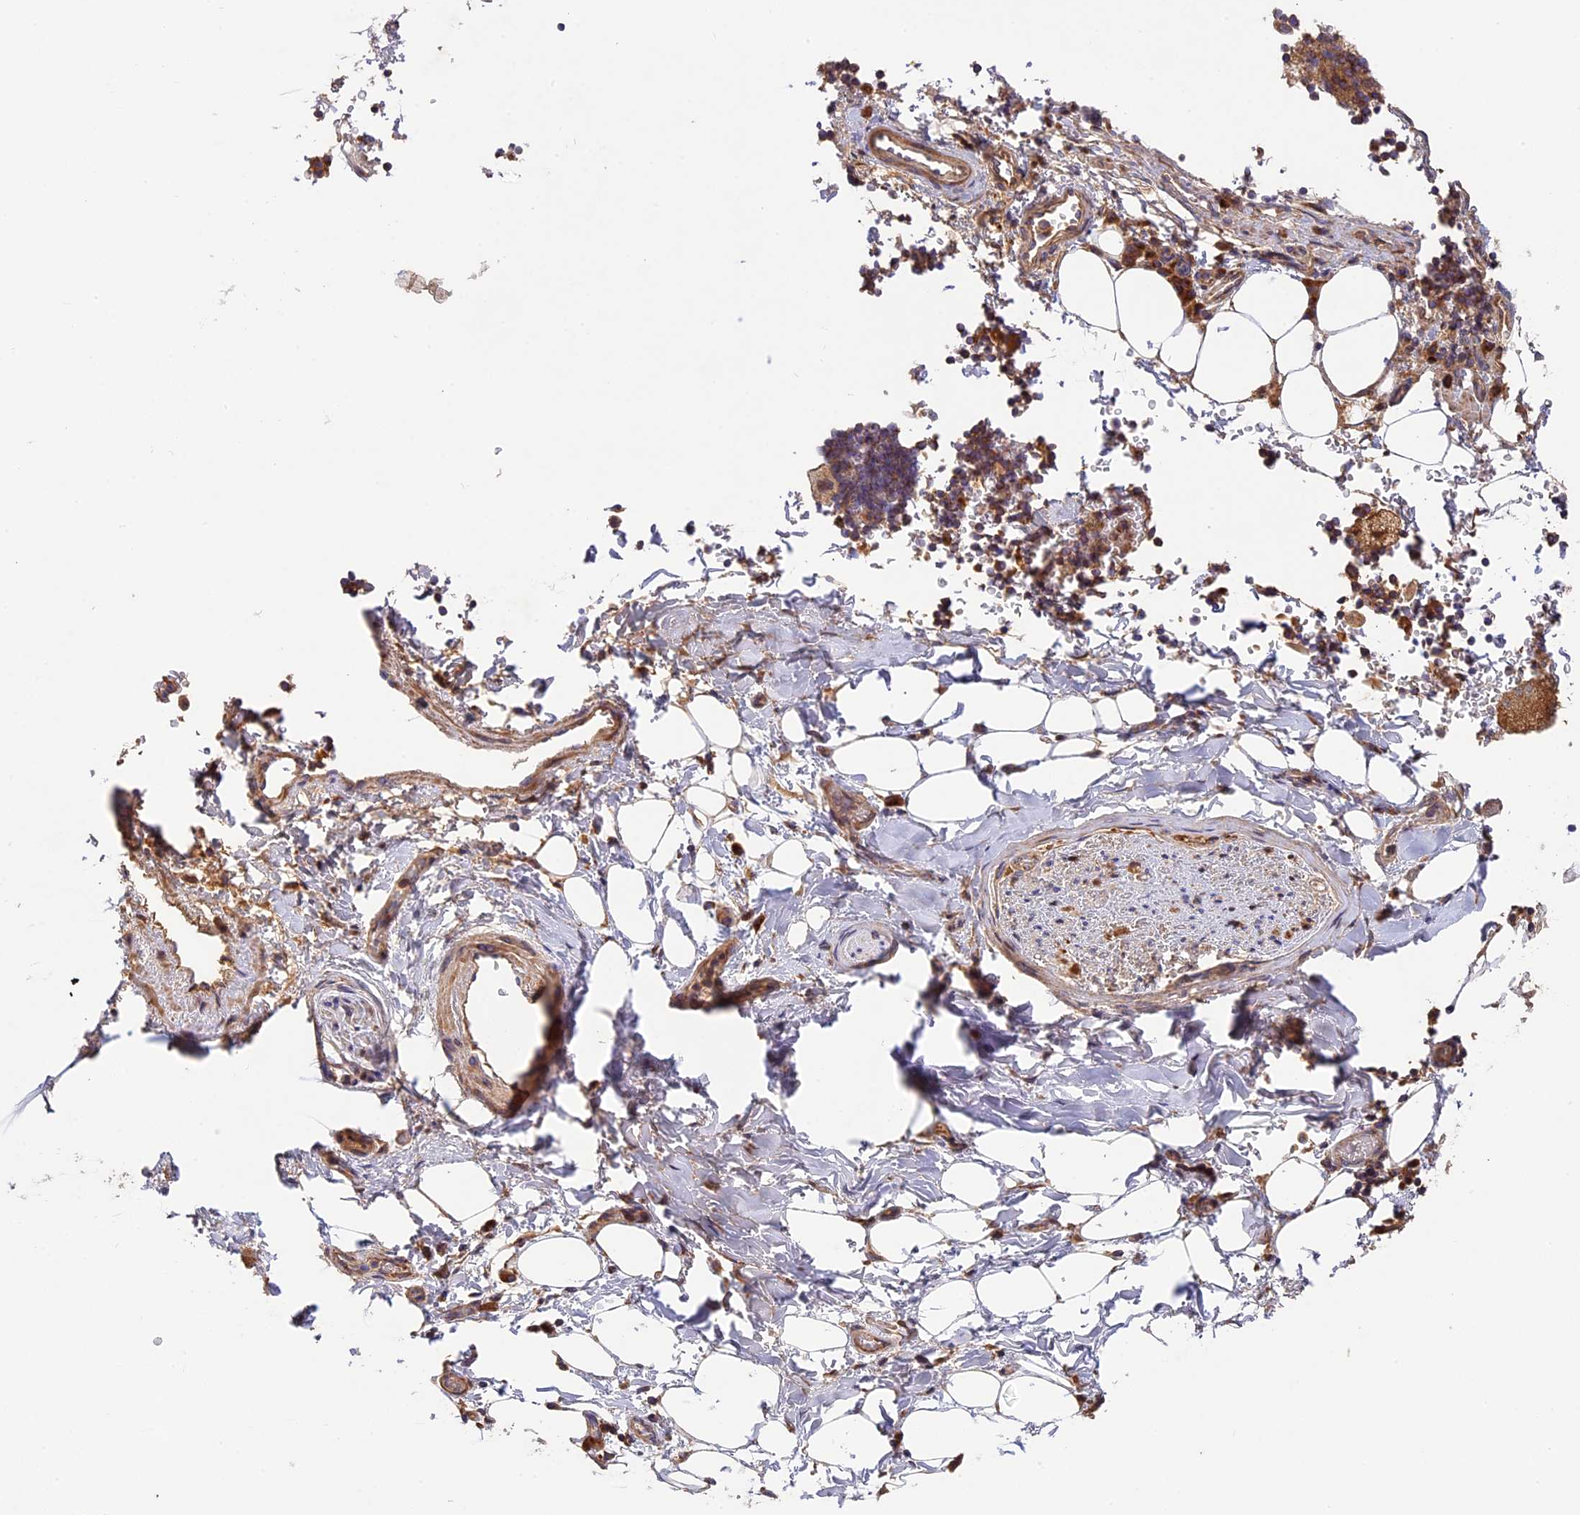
{"staining": {"intensity": "negative", "quantity": "none", "location": "none"}, "tissue": "adipose tissue", "cell_type": "Adipocytes", "image_type": "normal", "snomed": [{"axis": "morphology", "description": "Normal tissue, NOS"}, {"axis": "topography", "description": "Lymph node"}, {"axis": "topography", "description": "Cartilage tissue"}, {"axis": "topography", "description": "Bronchus"}], "caption": "The micrograph exhibits no staining of adipocytes in normal adipose tissue. (DAB immunohistochemistry with hematoxylin counter stain).", "gene": "OCEL1", "patient": {"sex": "male", "age": 63}}